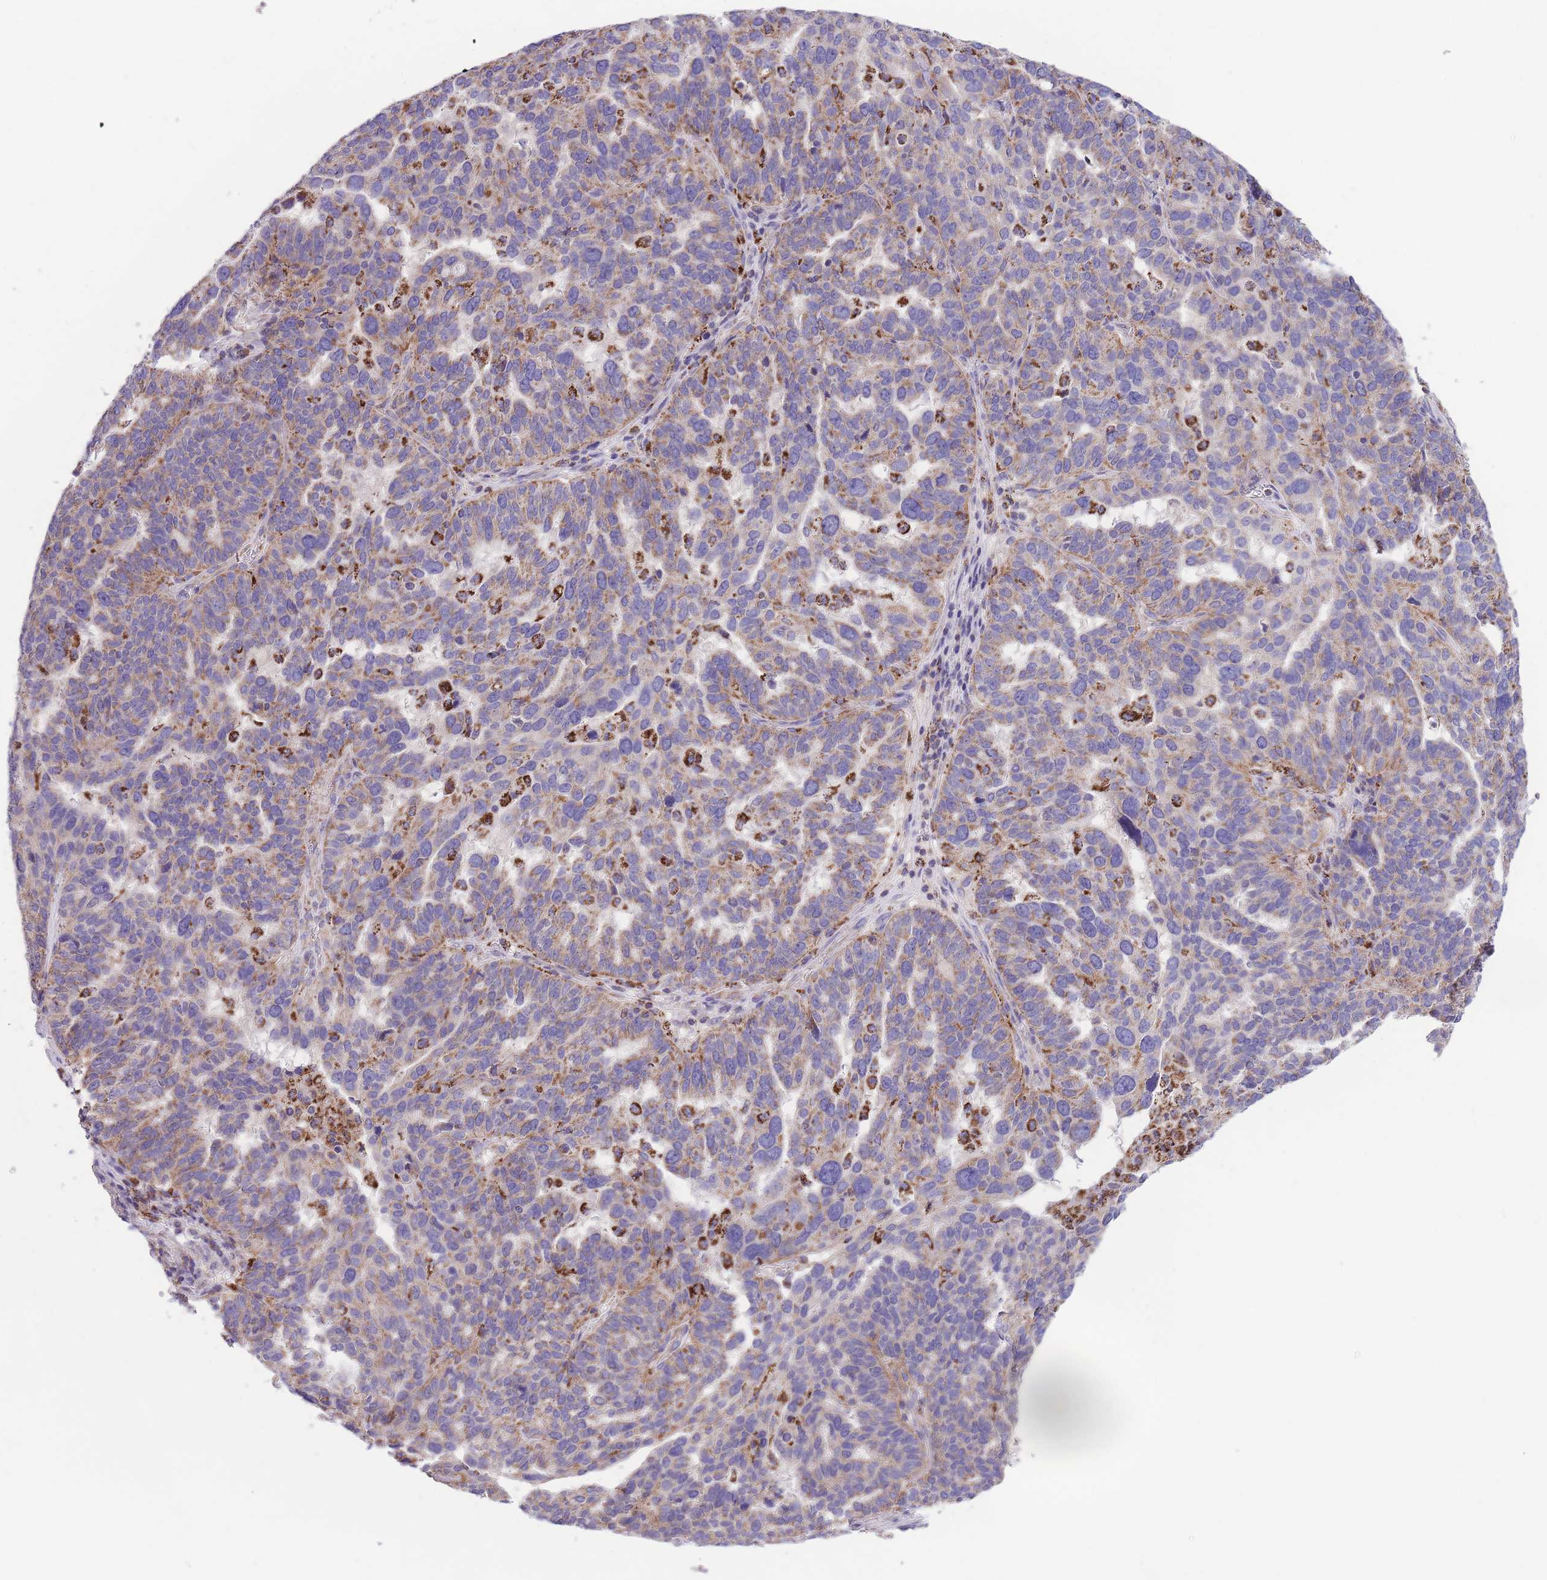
{"staining": {"intensity": "strong", "quantity": "<25%", "location": "cytoplasmic/membranous"}, "tissue": "ovarian cancer", "cell_type": "Tumor cells", "image_type": "cancer", "snomed": [{"axis": "morphology", "description": "Cystadenocarcinoma, serous, NOS"}, {"axis": "topography", "description": "Ovary"}], "caption": "Ovarian serous cystadenocarcinoma tissue exhibits strong cytoplasmic/membranous staining in approximately <25% of tumor cells (Brightfield microscopy of DAB IHC at high magnification).", "gene": "ST3GAL3", "patient": {"sex": "female", "age": 59}}